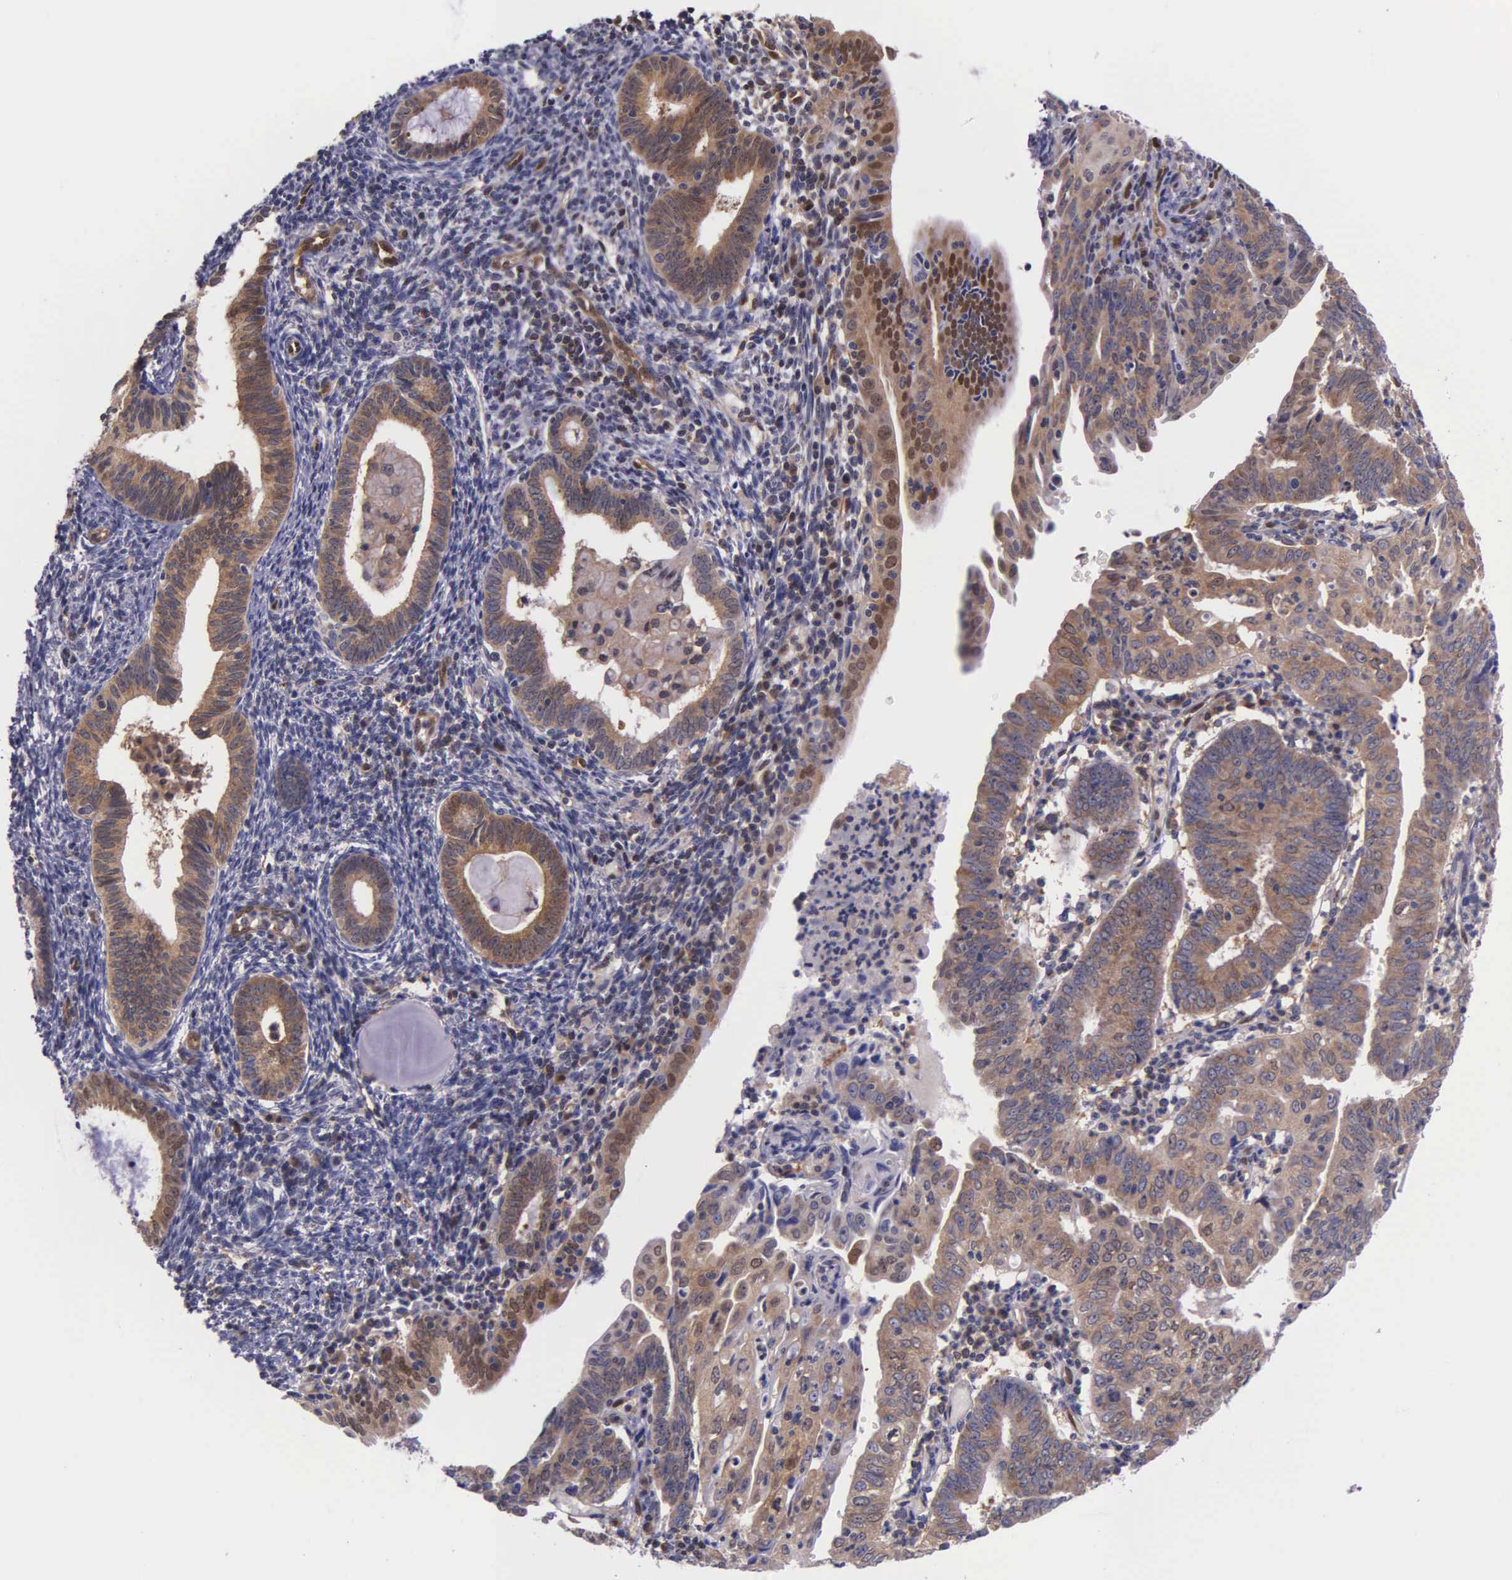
{"staining": {"intensity": "moderate", "quantity": ">75%", "location": "cytoplasmic/membranous"}, "tissue": "endometrial cancer", "cell_type": "Tumor cells", "image_type": "cancer", "snomed": [{"axis": "morphology", "description": "Adenocarcinoma, NOS"}, {"axis": "topography", "description": "Endometrium"}], "caption": "A brown stain shows moderate cytoplasmic/membranous positivity of a protein in human endometrial cancer (adenocarcinoma) tumor cells. Immunohistochemistry stains the protein of interest in brown and the nuclei are stained blue.", "gene": "GMPR2", "patient": {"sex": "female", "age": 60}}